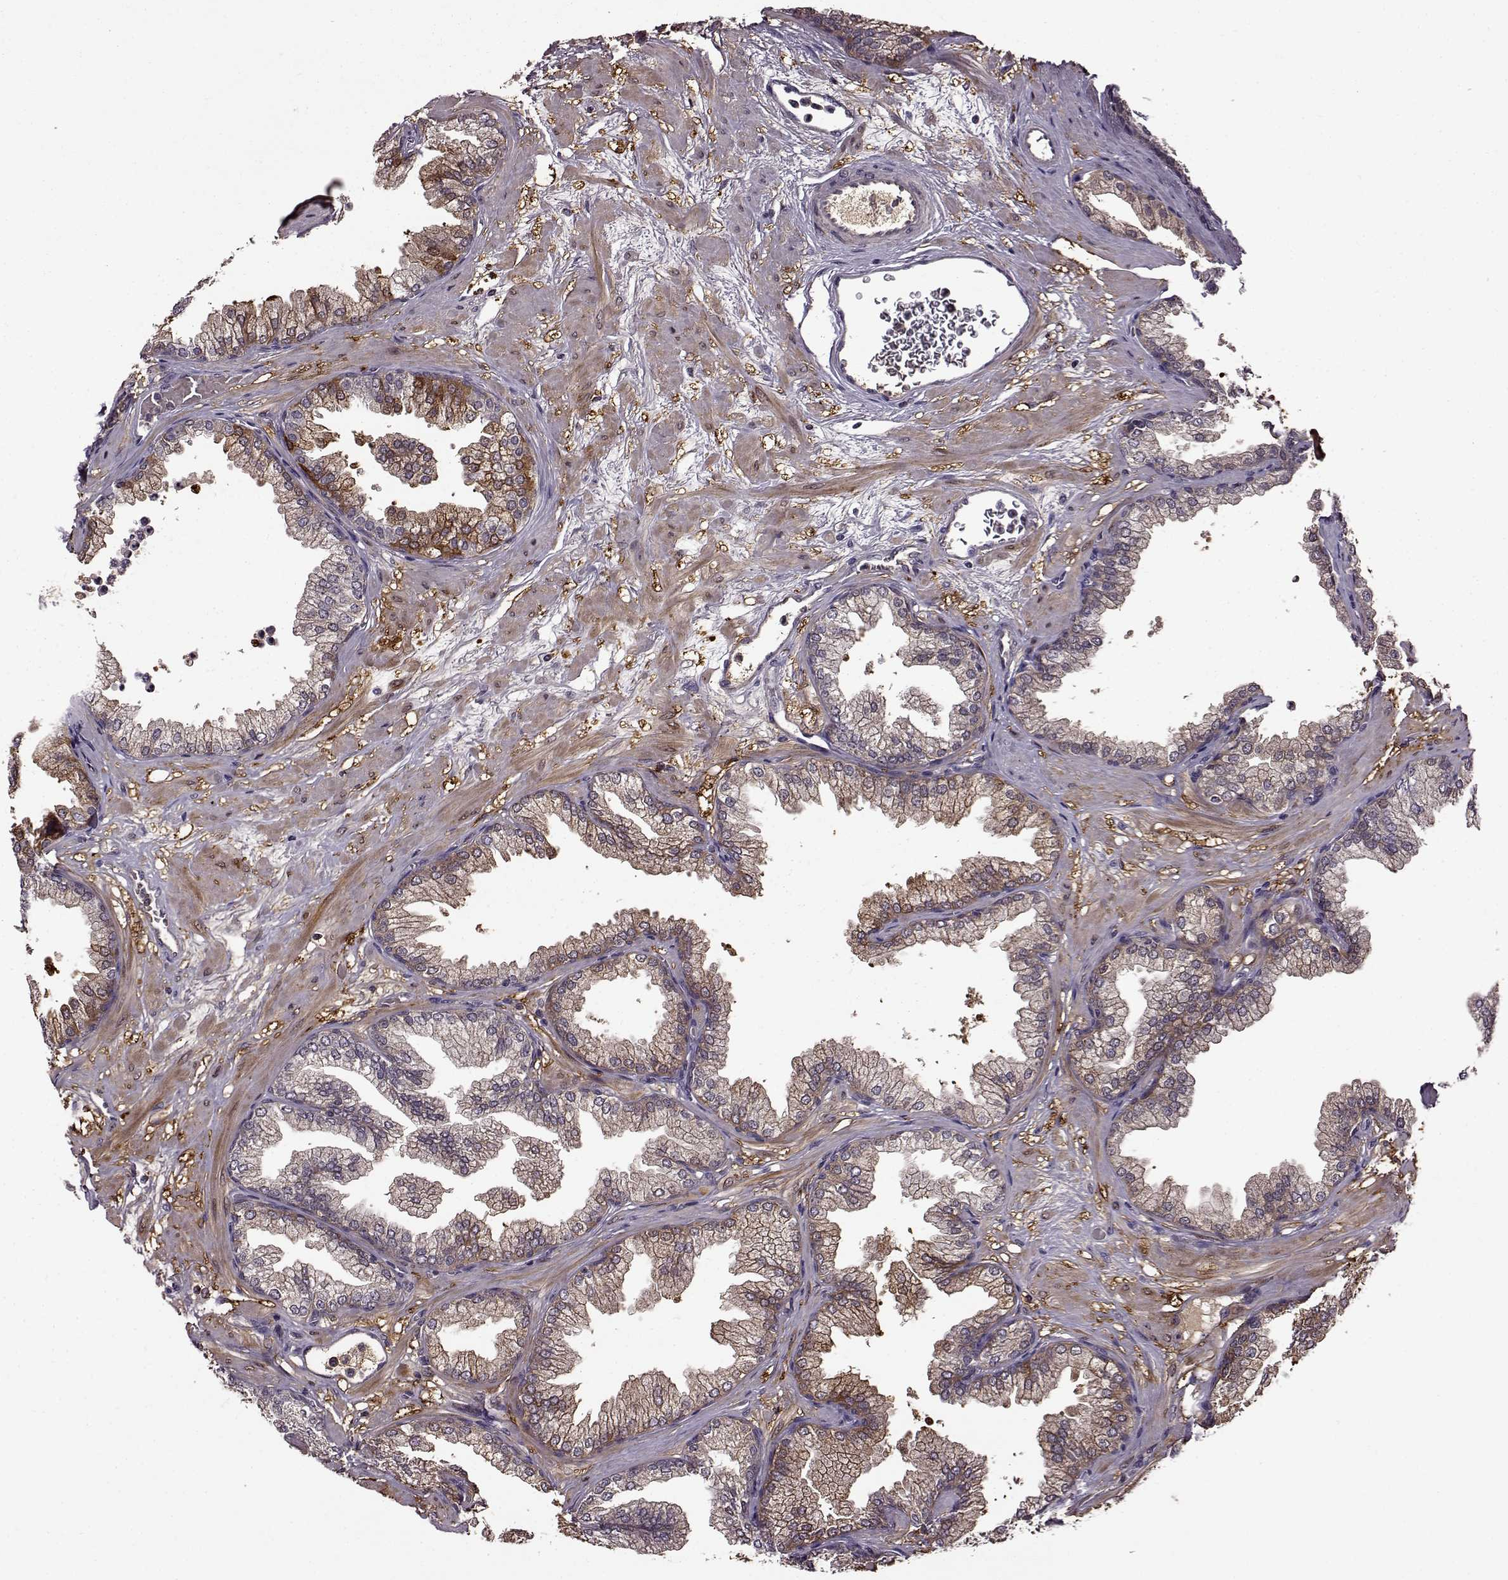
{"staining": {"intensity": "moderate", "quantity": ">75%", "location": "cytoplasmic/membranous"}, "tissue": "prostate", "cell_type": "Glandular cells", "image_type": "normal", "snomed": [{"axis": "morphology", "description": "Normal tissue, NOS"}, {"axis": "topography", "description": "Prostate"}], "caption": "Prostate stained with a brown dye displays moderate cytoplasmic/membranous positive staining in approximately >75% of glandular cells.", "gene": "MAIP1", "patient": {"sex": "male", "age": 37}}